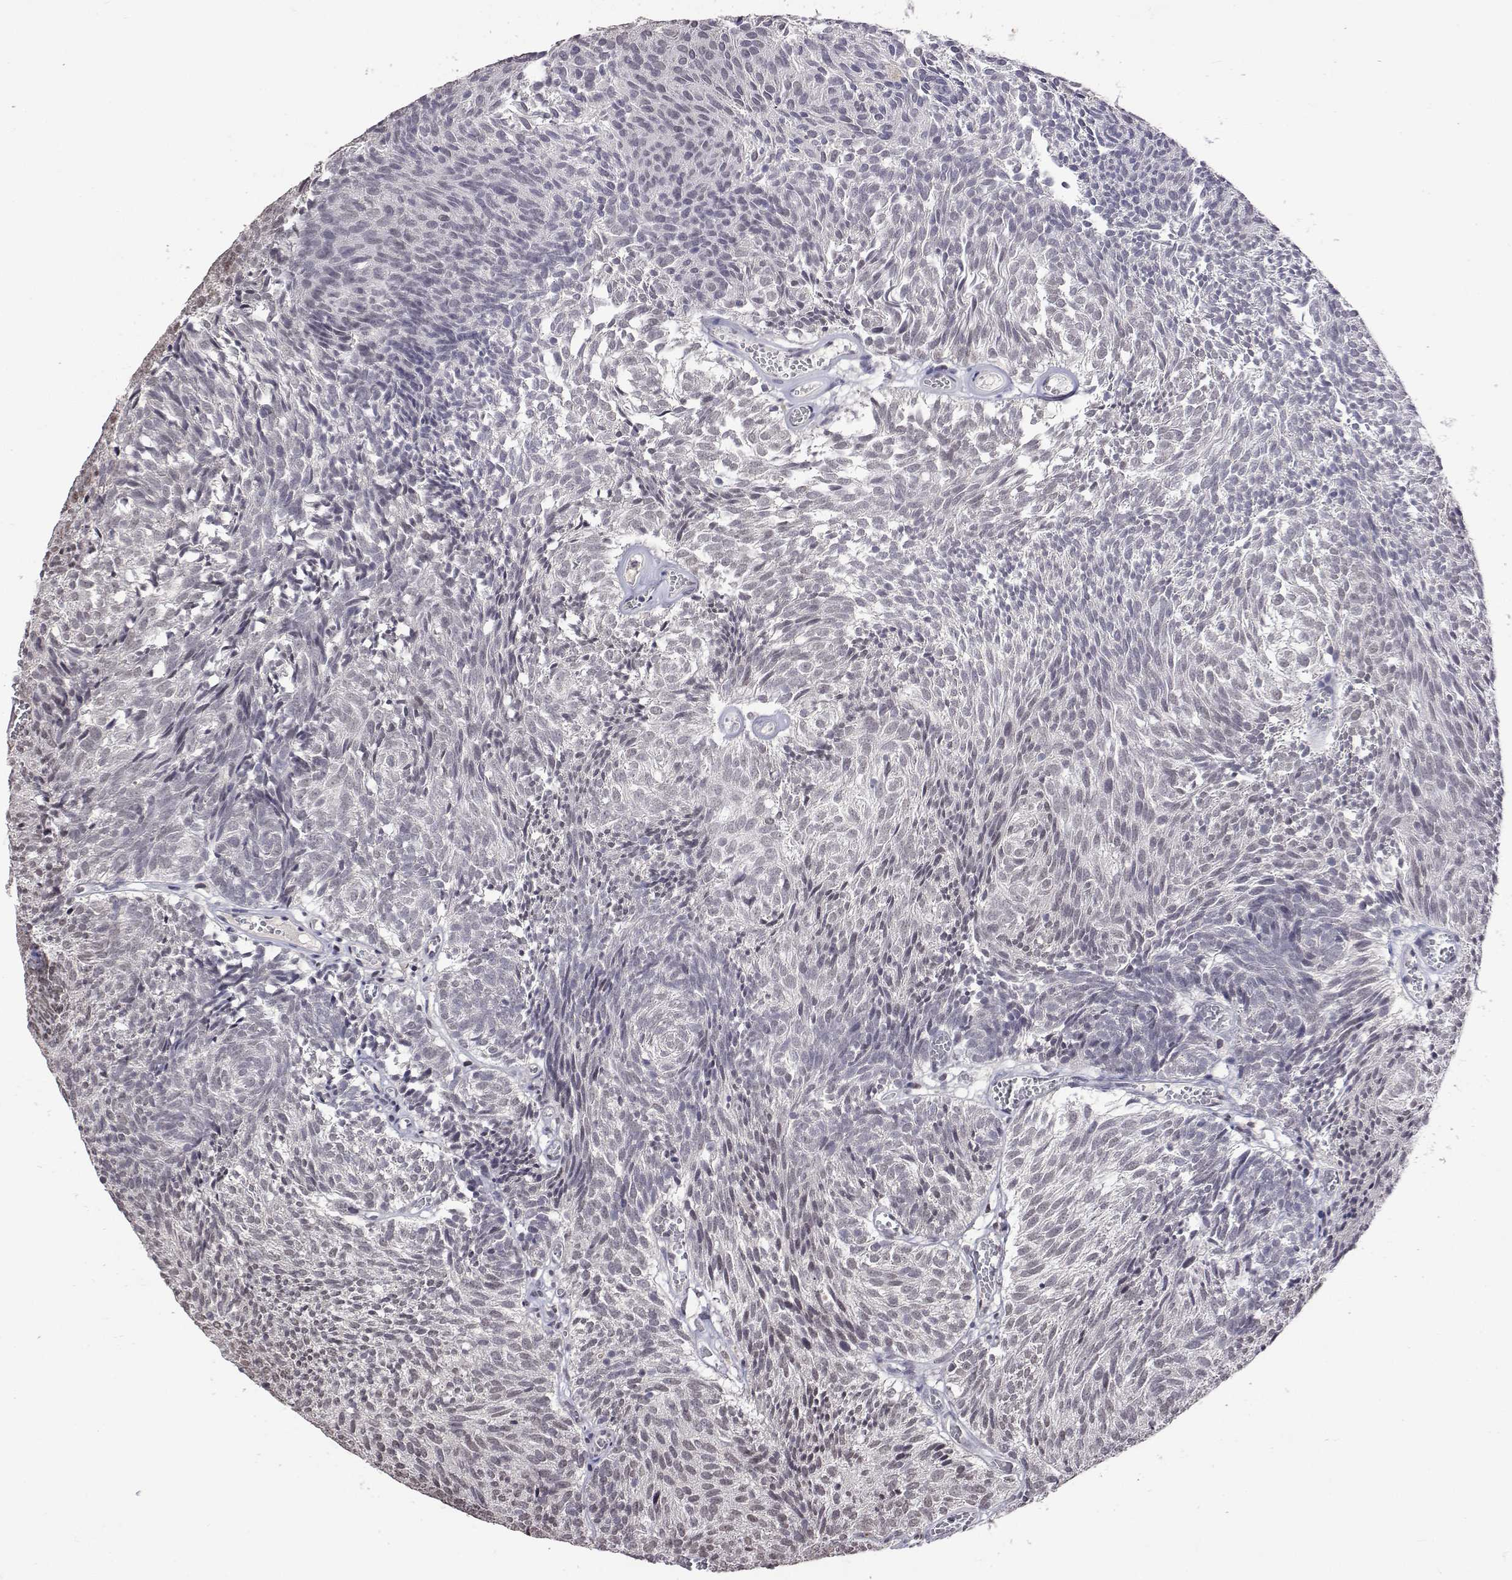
{"staining": {"intensity": "weak", "quantity": "25%-75%", "location": "nuclear"}, "tissue": "urothelial cancer", "cell_type": "Tumor cells", "image_type": "cancer", "snomed": [{"axis": "morphology", "description": "Urothelial carcinoma, Low grade"}, {"axis": "topography", "description": "Urinary bladder"}], "caption": "Protein expression analysis of low-grade urothelial carcinoma shows weak nuclear positivity in approximately 25%-75% of tumor cells.", "gene": "HNRNPA0", "patient": {"sex": "male", "age": 77}}